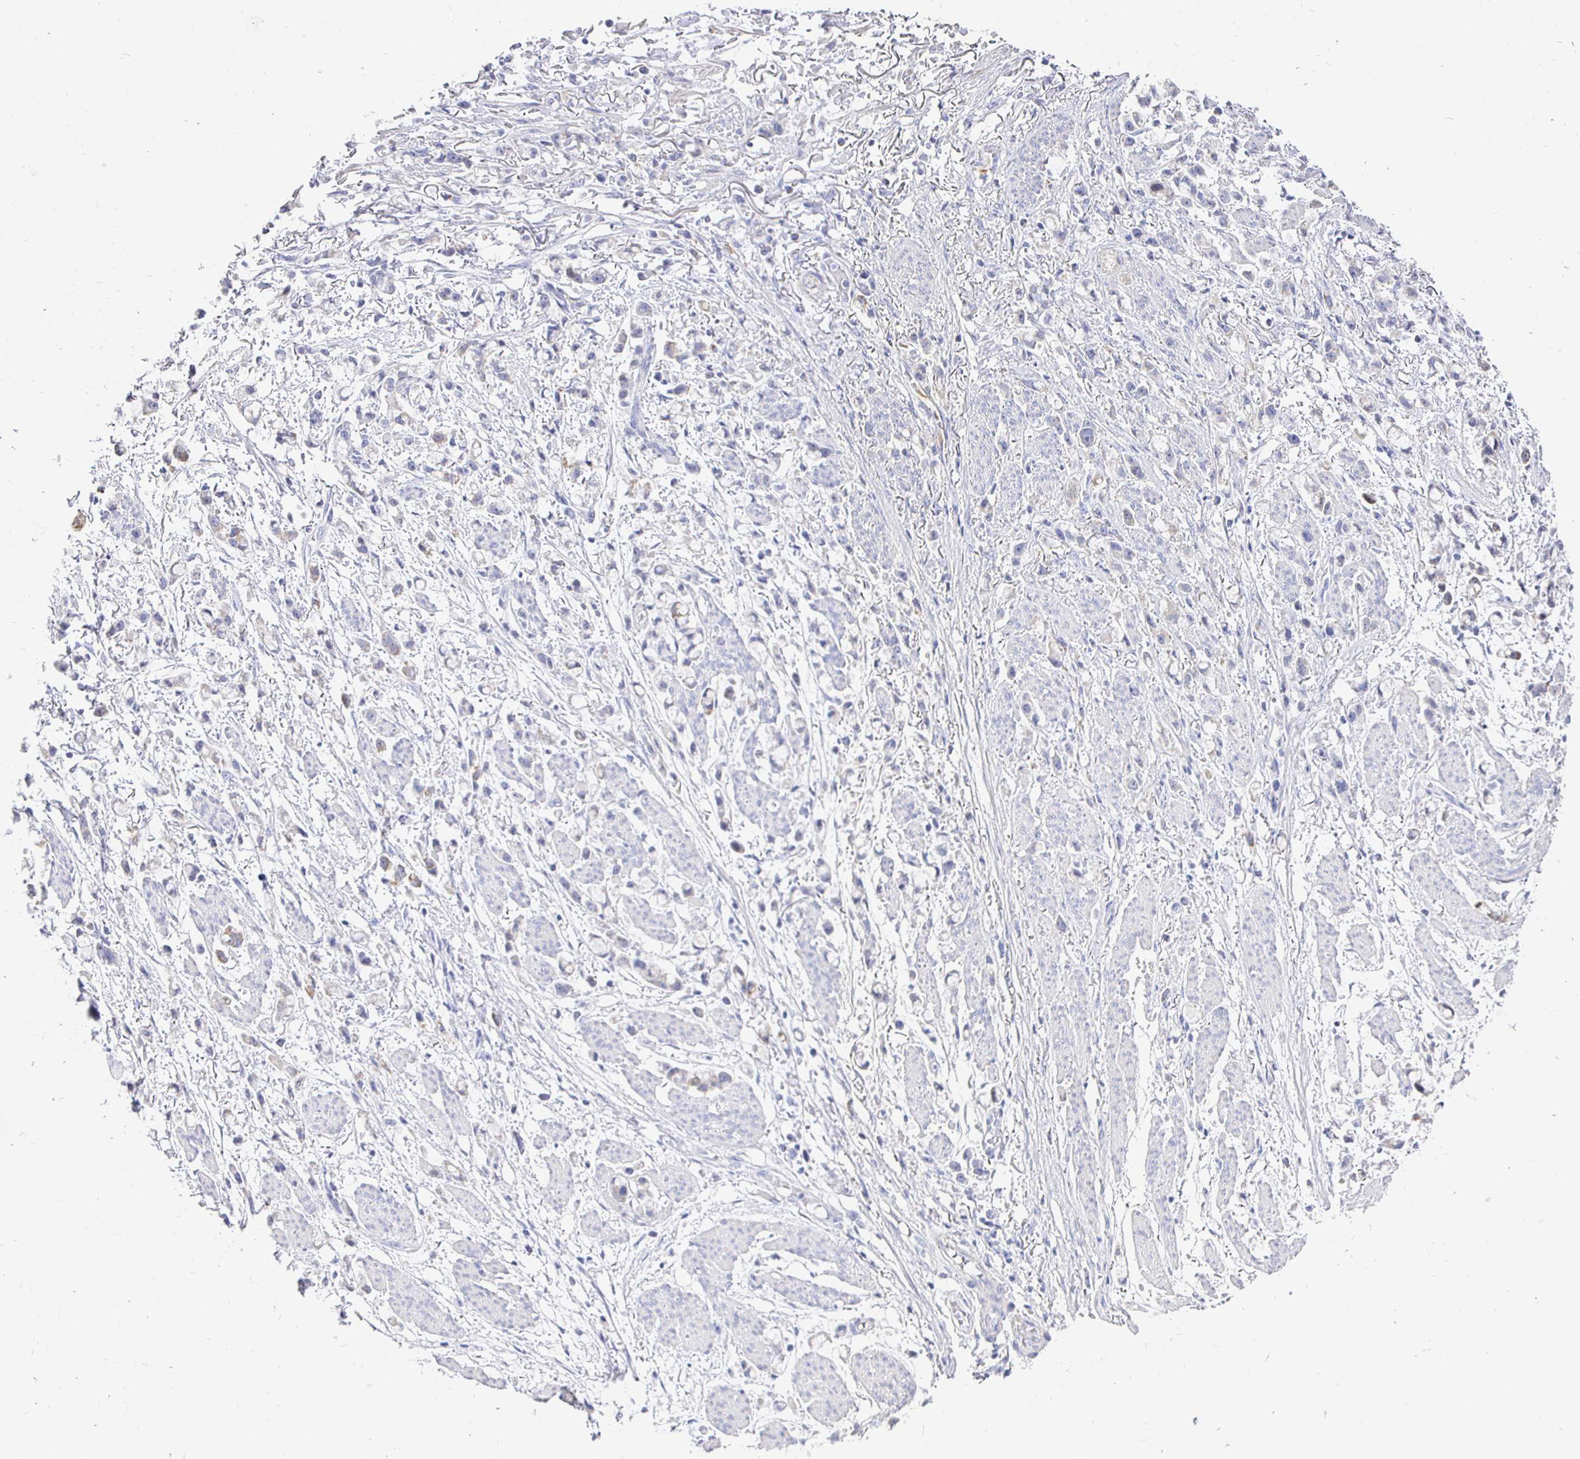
{"staining": {"intensity": "negative", "quantity": "none", "location": "none"}, "tissue": "stomach cancer", "cell_type": "Tumor cells", "image_type": "cancer", "snomed": [{"axis": "morphology", "description": "Adenocarcinoma, NOS"}, {"axis": "topography", "description": "Stomach"}], "caption": "A high-resolution photomicrograph shows IHC staining of stomach cancer (adenocarcinoma), which reveals no significant staining in tumor cells.", "gene": "CR2", "patient": {"sex": "female", "age": 81}}